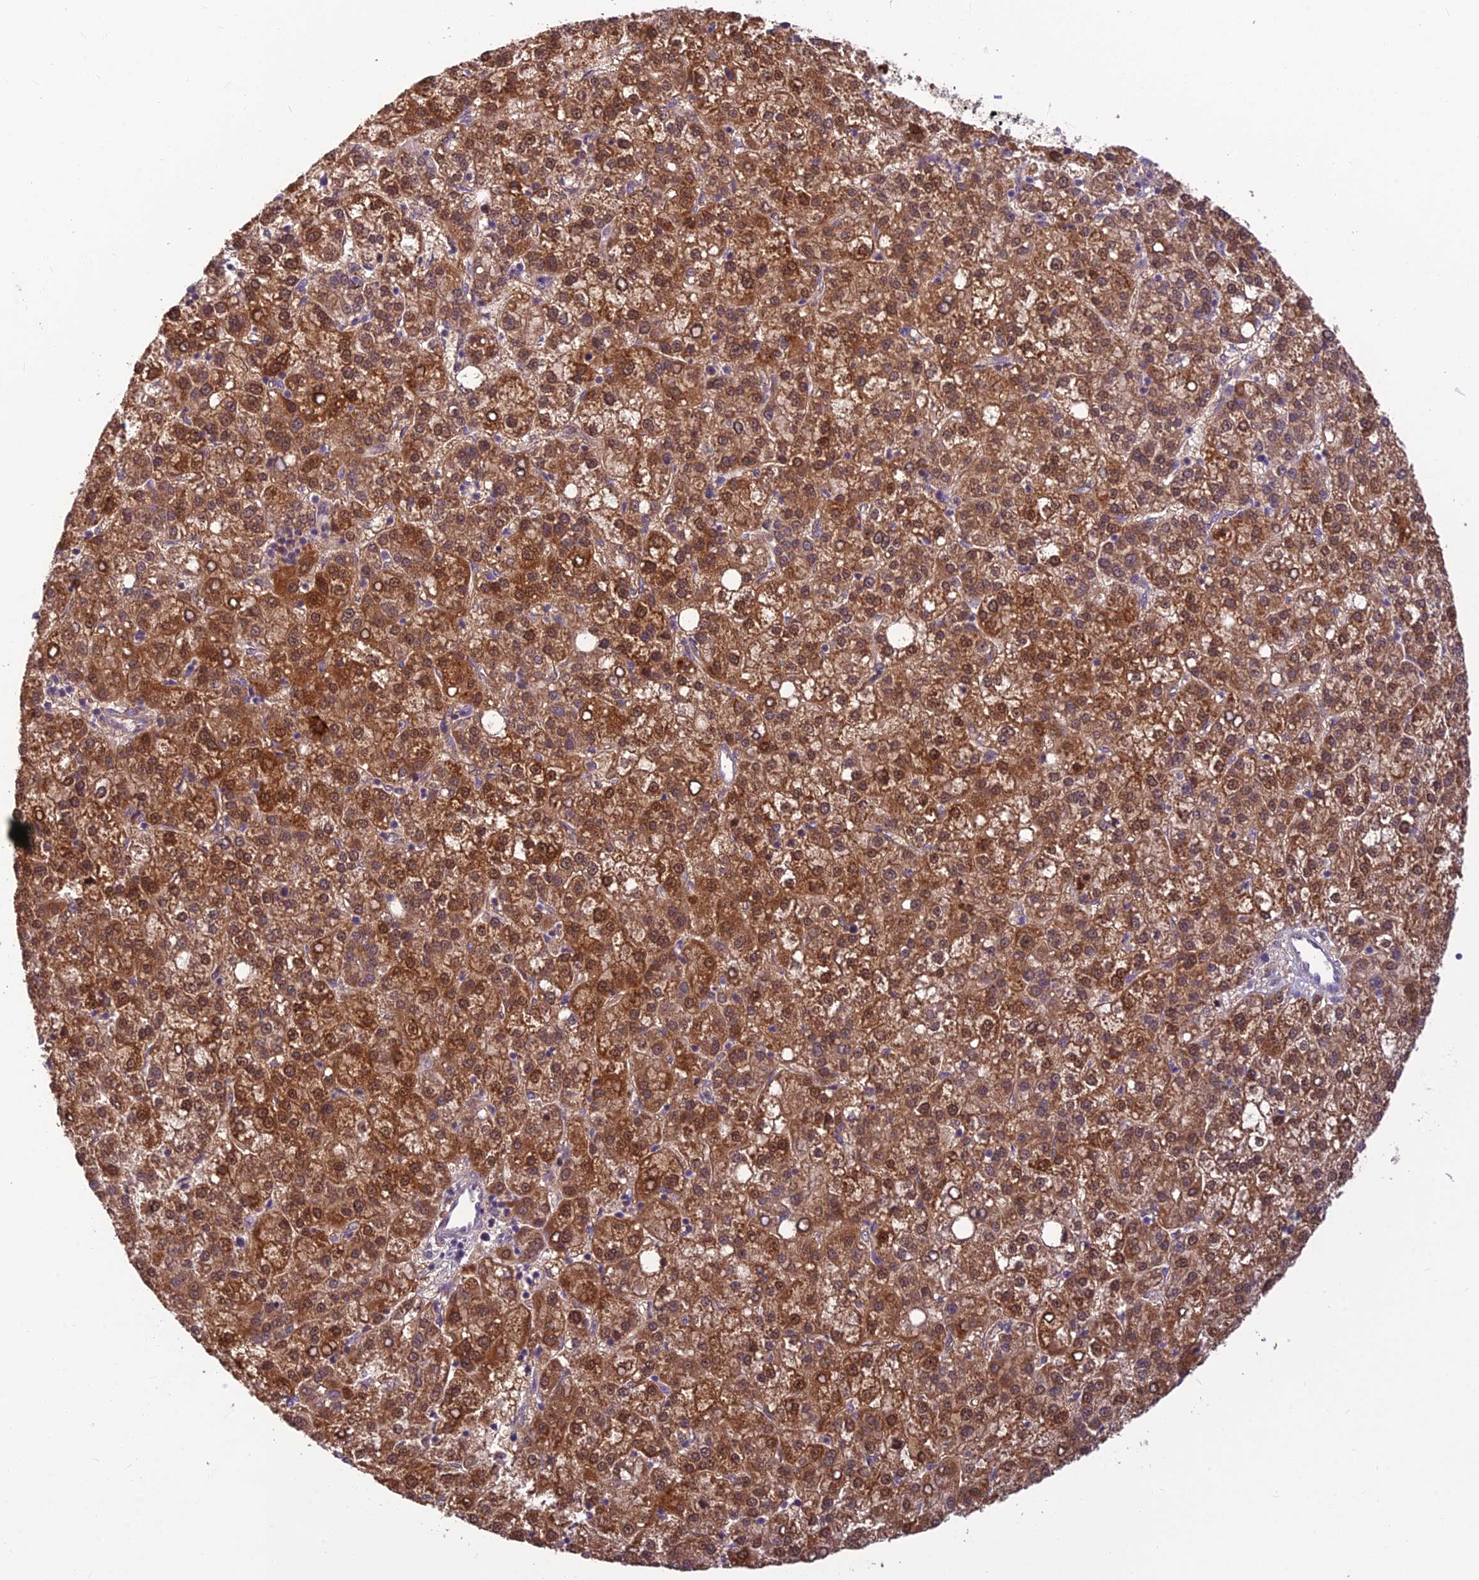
{"staining": {"intensity": "strong", "quantity": ">75%", "location": "cytoplasmic/membranous,nuclear"}, "tissue": "liver cancer", "cell_type": "Tumor cells", "image_type": "cancer", "snomed": [{"axis": "morphology", "description": "Carcinoma, Hepatocellular, NOS"}, {"axis": "topography", "description": "Liver"}], "caption": "This micrograph displays immunohistochemistry staining of human liver hepatocellular carcinoma, with high strong cytoplasmic/membranous and nuclear positivity in approximately >75% of tumor cells.", "gene": "ASPDH", "patient": {"sex": "female", "age": 58}}